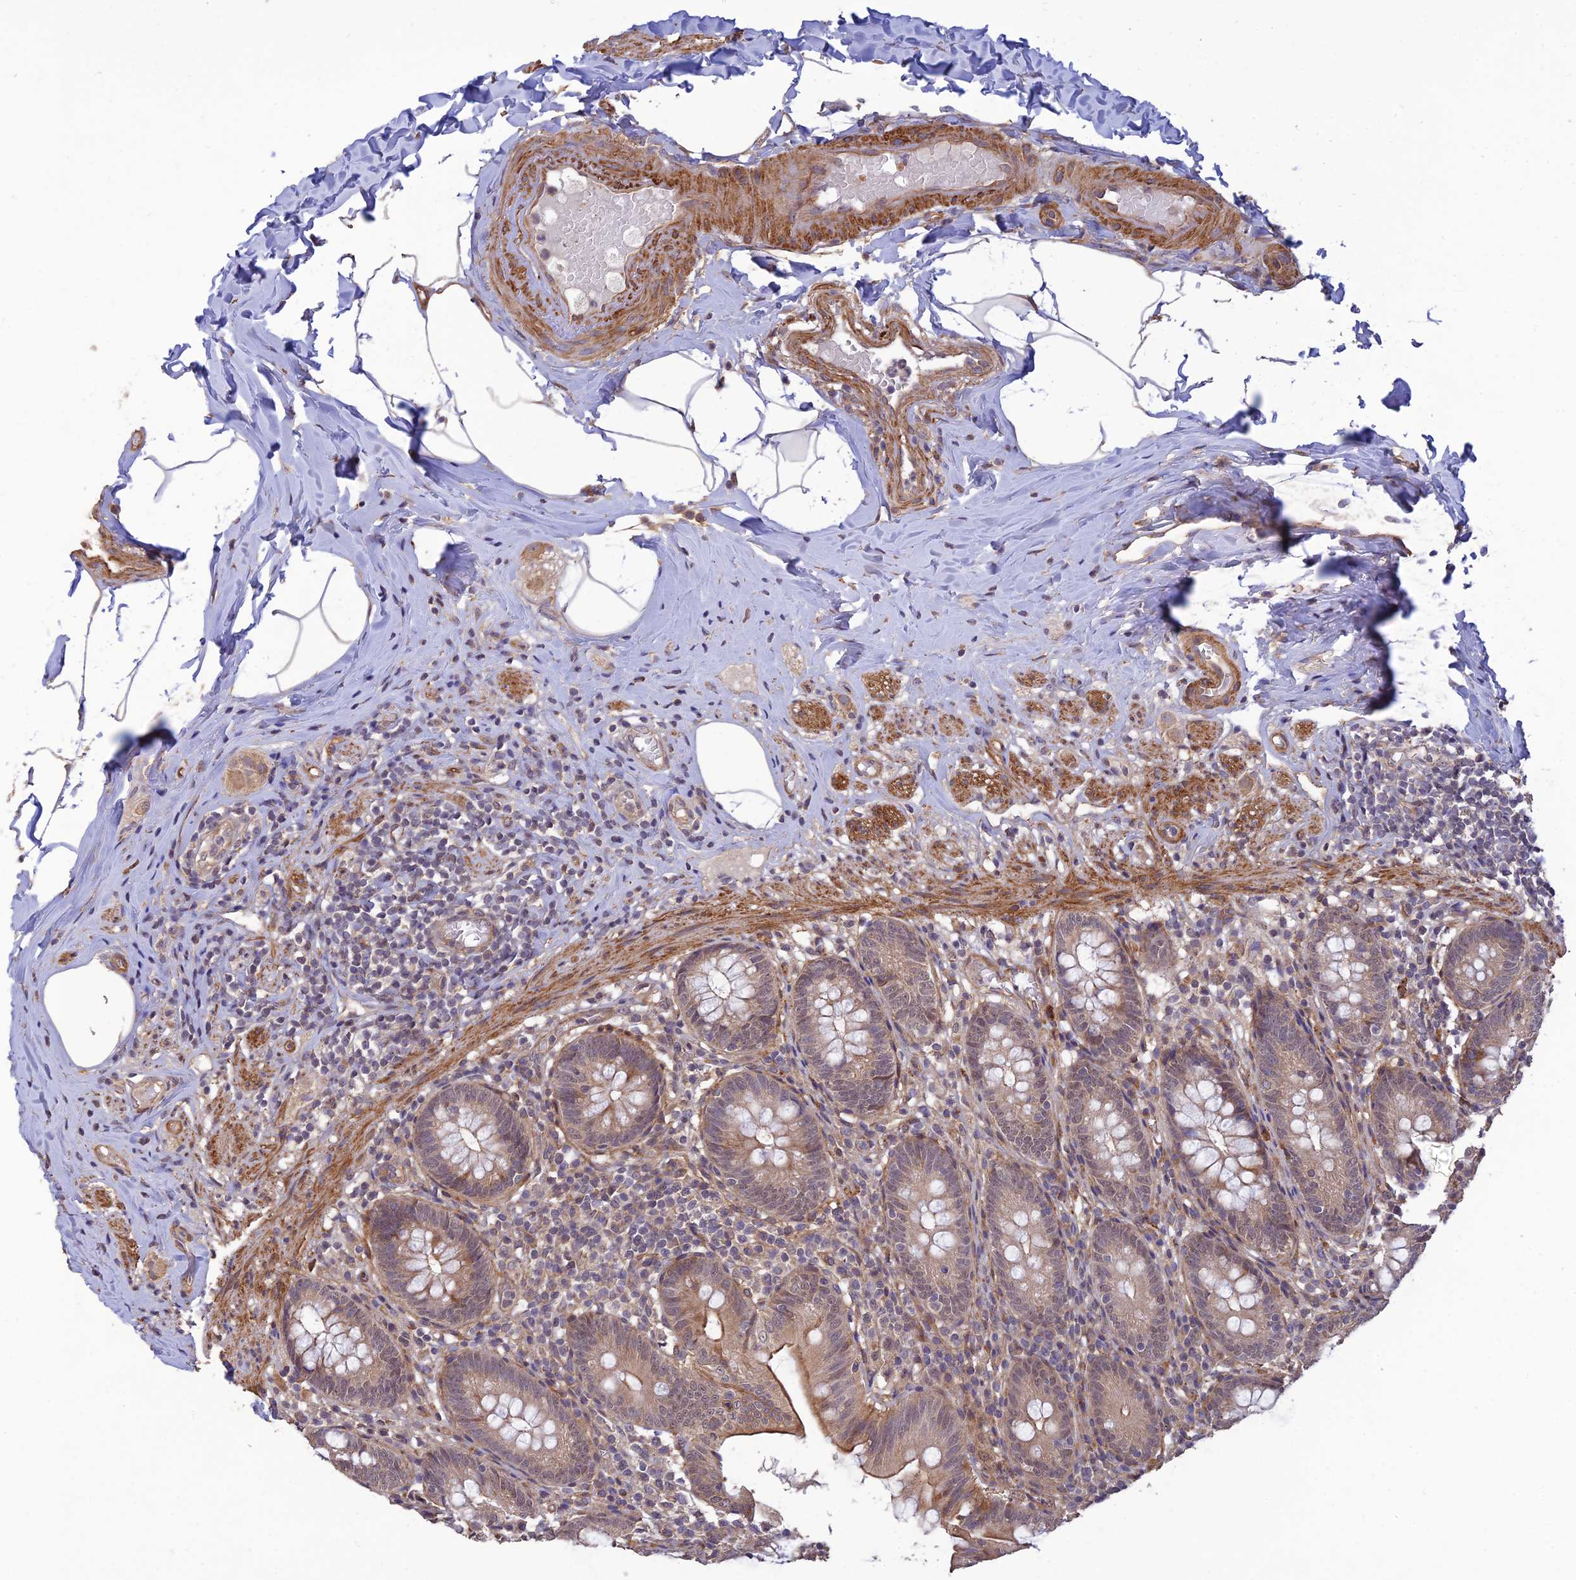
{"staining": {"intensity": "weak", "quantity": ">75%", "location": "cytoplasmic/membranous"}, "tissue": "appendix", "cell_type": "Glandular cells", "image_type": "normal", "snomed": [{"axis": "morphology", "description": "Normal tissue, NOS"}, {"axis": "topography", "description": "Appendix"}], "caption": "This micrograph shows benign appendix stained with immunohistochemistry (IHC) to label a protein in brown. The cytoplasmic/membranous of glandular cells show weak positivity for the protein. Nuclei are counter-stained blue.", "gene": "PAGR1", "patient": {"sex": "male", "age": 55}}